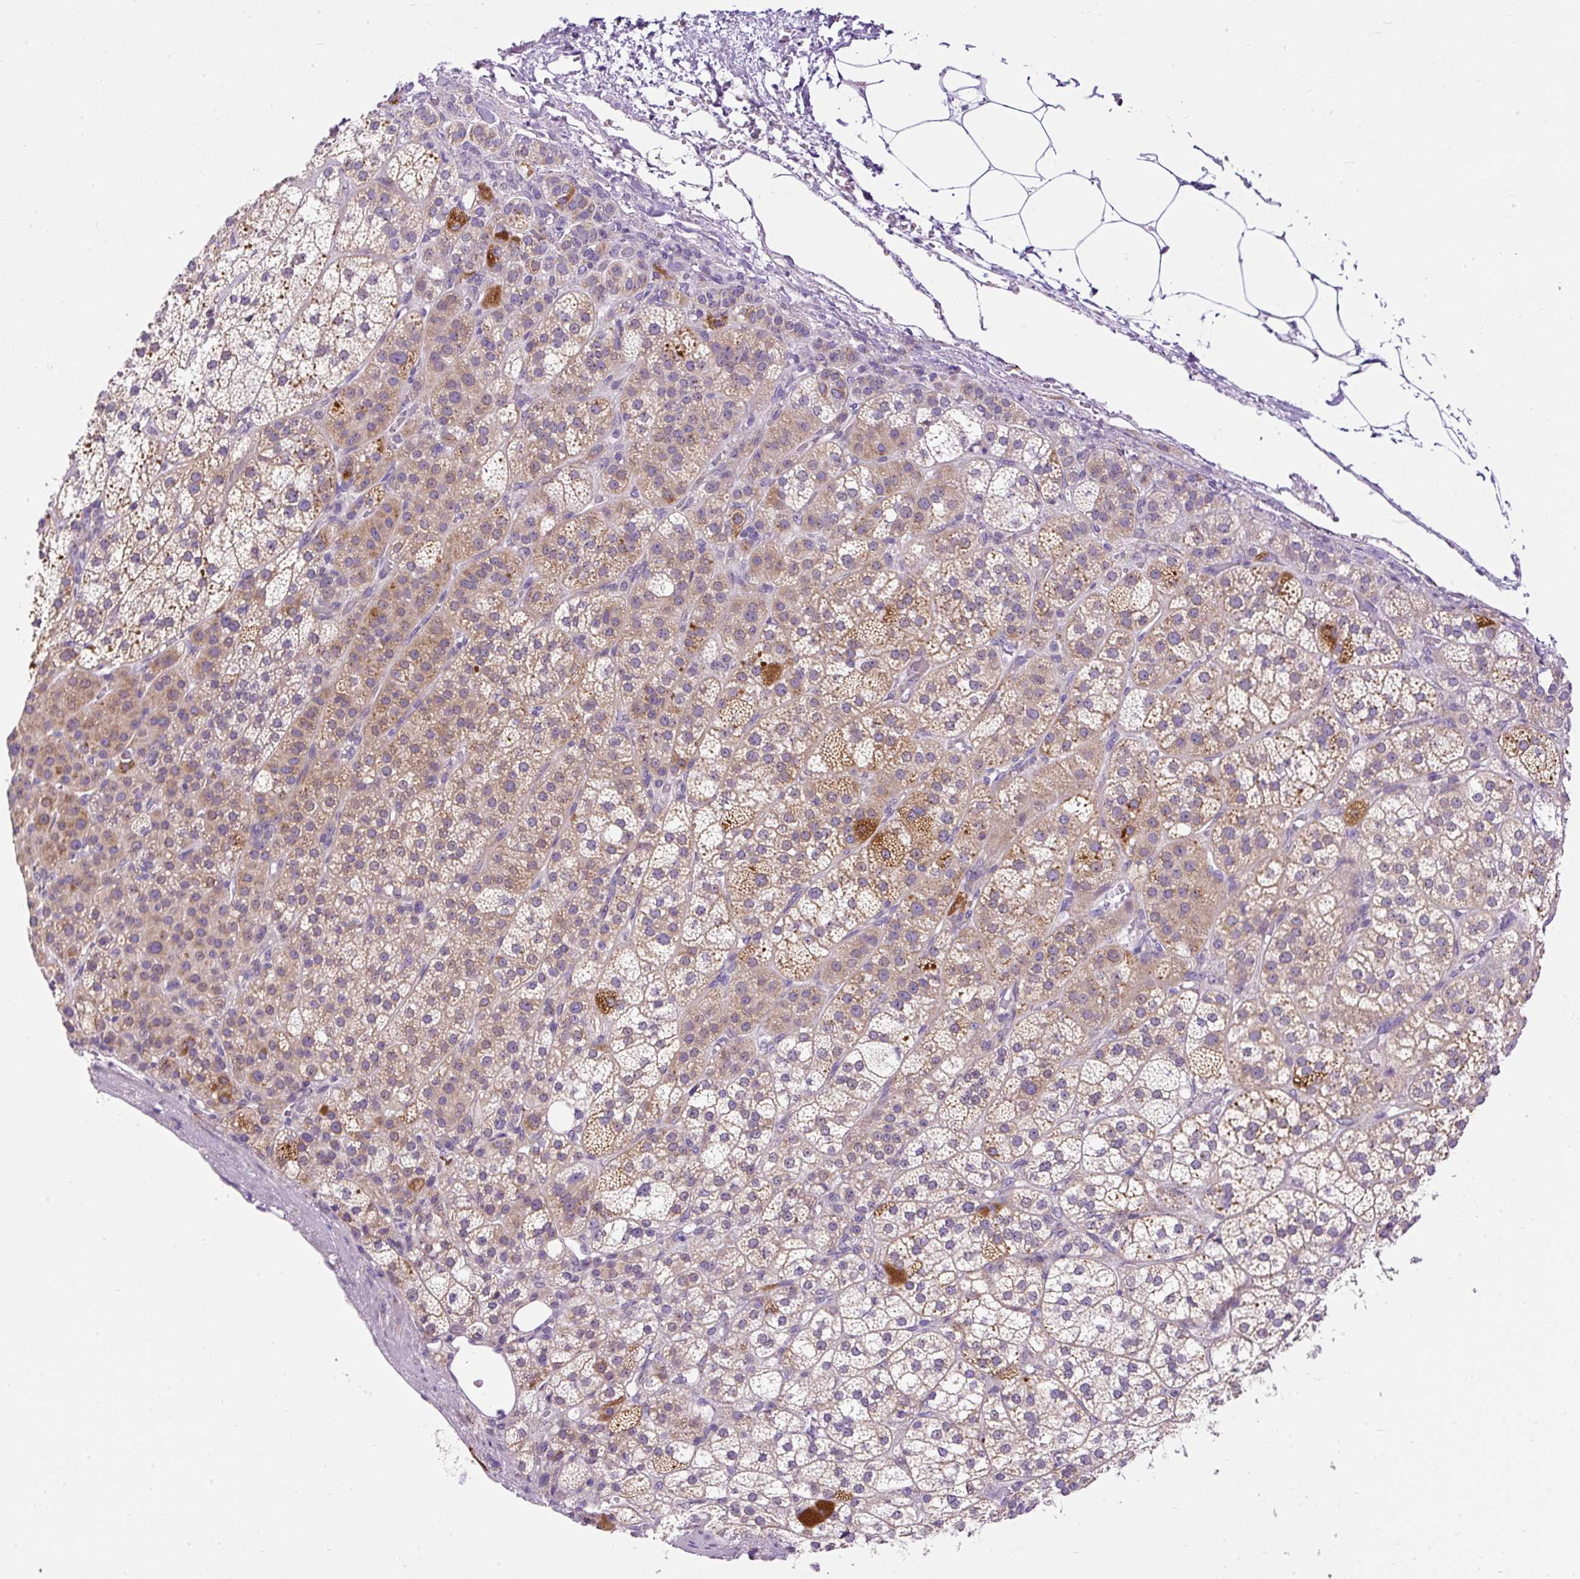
{"staining": {"intensity": "moderate", "quantity": "25%-75%", "location": "cytoplasmic/membranous"}, "tissue": "adrenal gland", "cell_type": "Glandular cells", "image_type": "normal", "snomed": [{"axis": "morphology", "description": "Normal tissue, NOS"}, {"axis": "topography", "description": "Adrenal gland"}], "caption": "Glandular cells reveal moderate cytoplasmic/membranous staining in about 25%-75% of cells in benign adrenal gland. (DAB IHC with brightfield microscopy, high magnification).", "gene": "FMC1", "patient": {"sex": "female", "age": 60}}